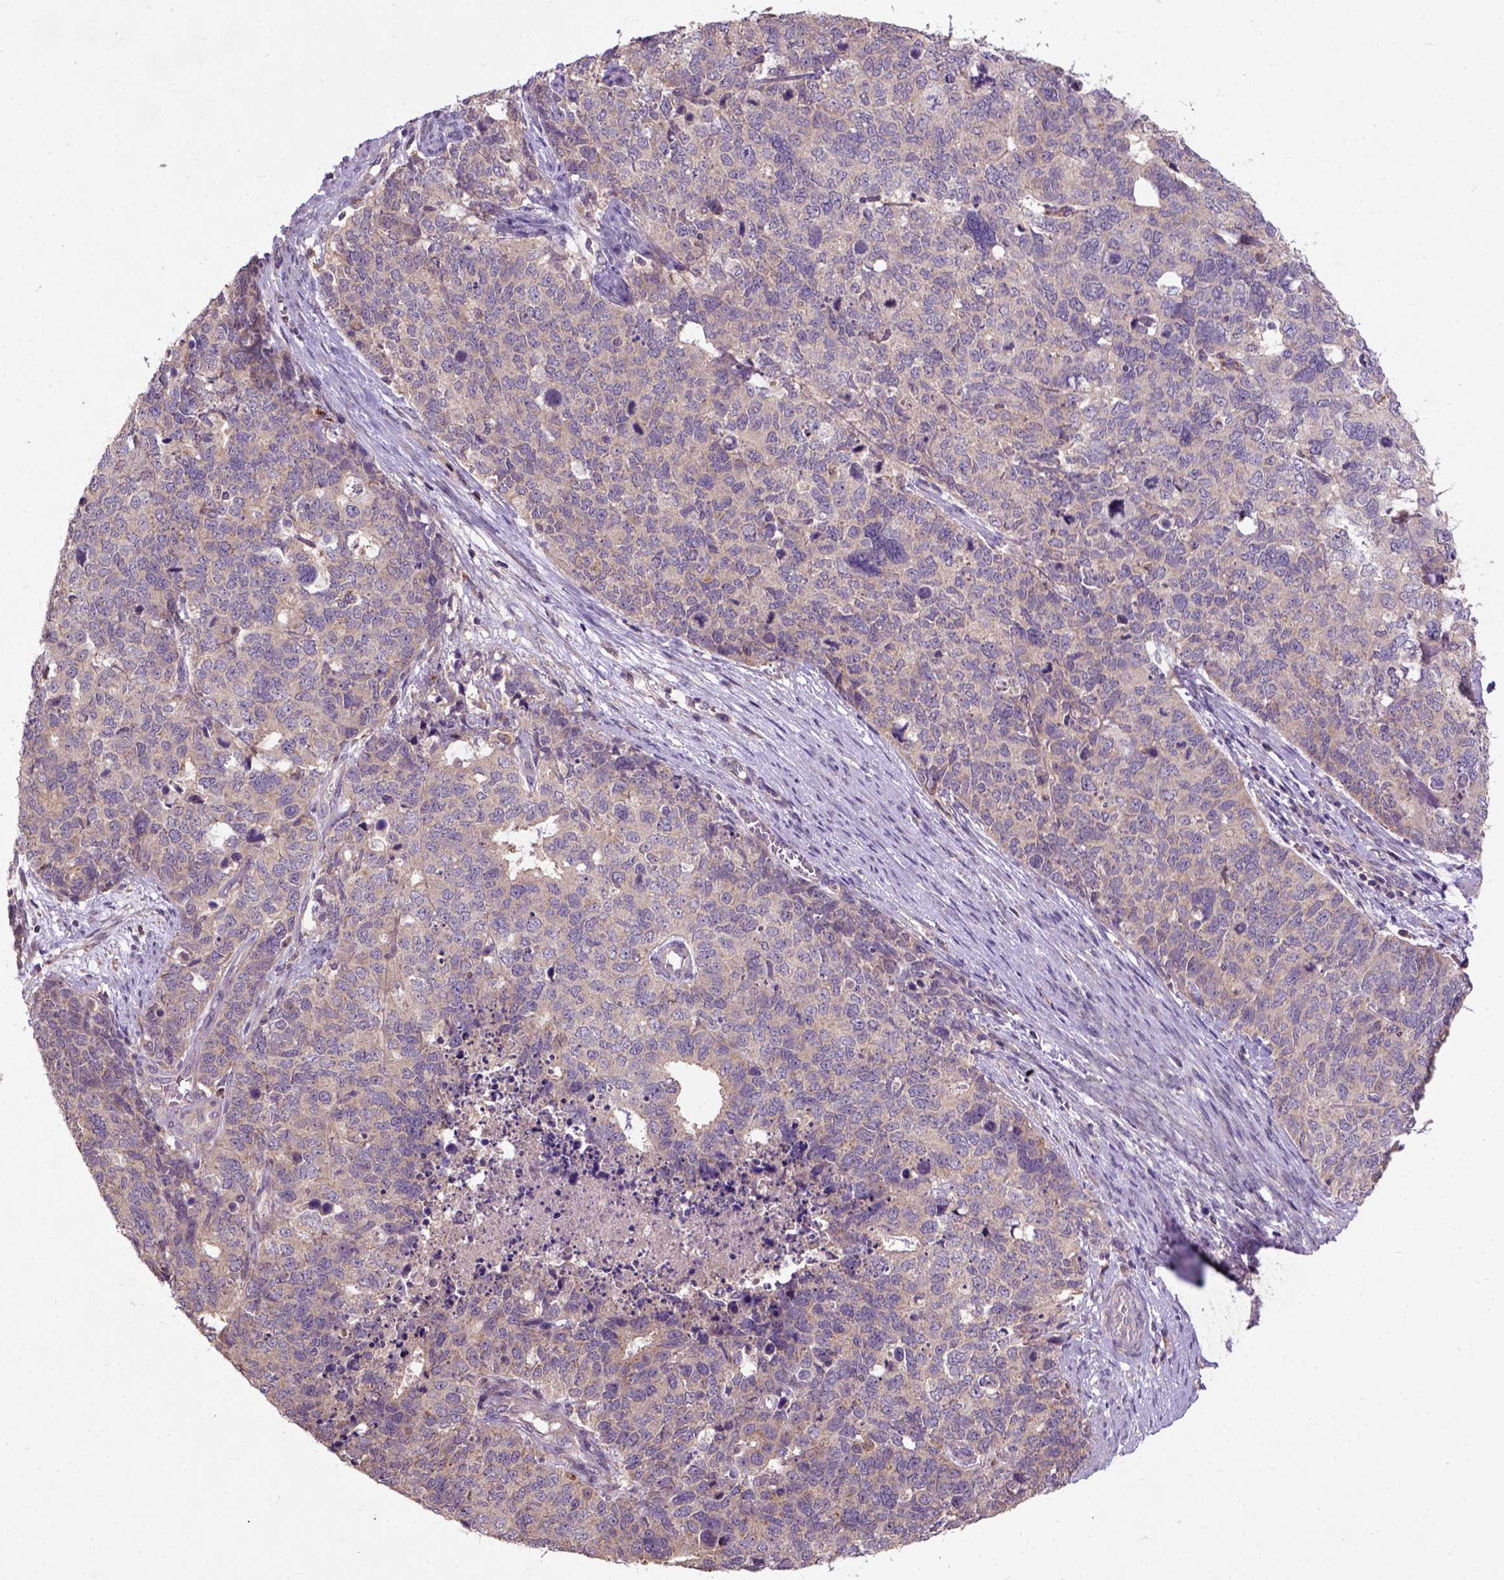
{"staining": {"intensity": "moderate", "quantity": "<25%", "location": "cytoplasmic/membranous"}, "tissue": "cervical cancer", "cell_type": "Tumor cells", "image_type": "cancer", "snomed": [{"axis": "morphology", "description": "Squamous cell carcinoma, NOS"}, {"axis": "topography", "description": "Cervix"}], "caption": "A micrograph of human cervical cancer (squamous cell carcinoma) stained for a protein reveals moderate cytoplasmic/membranous brown staining in tumor cells.", "gene": "KBTBD8", "patient": {"sex": "female", "age": 63}}